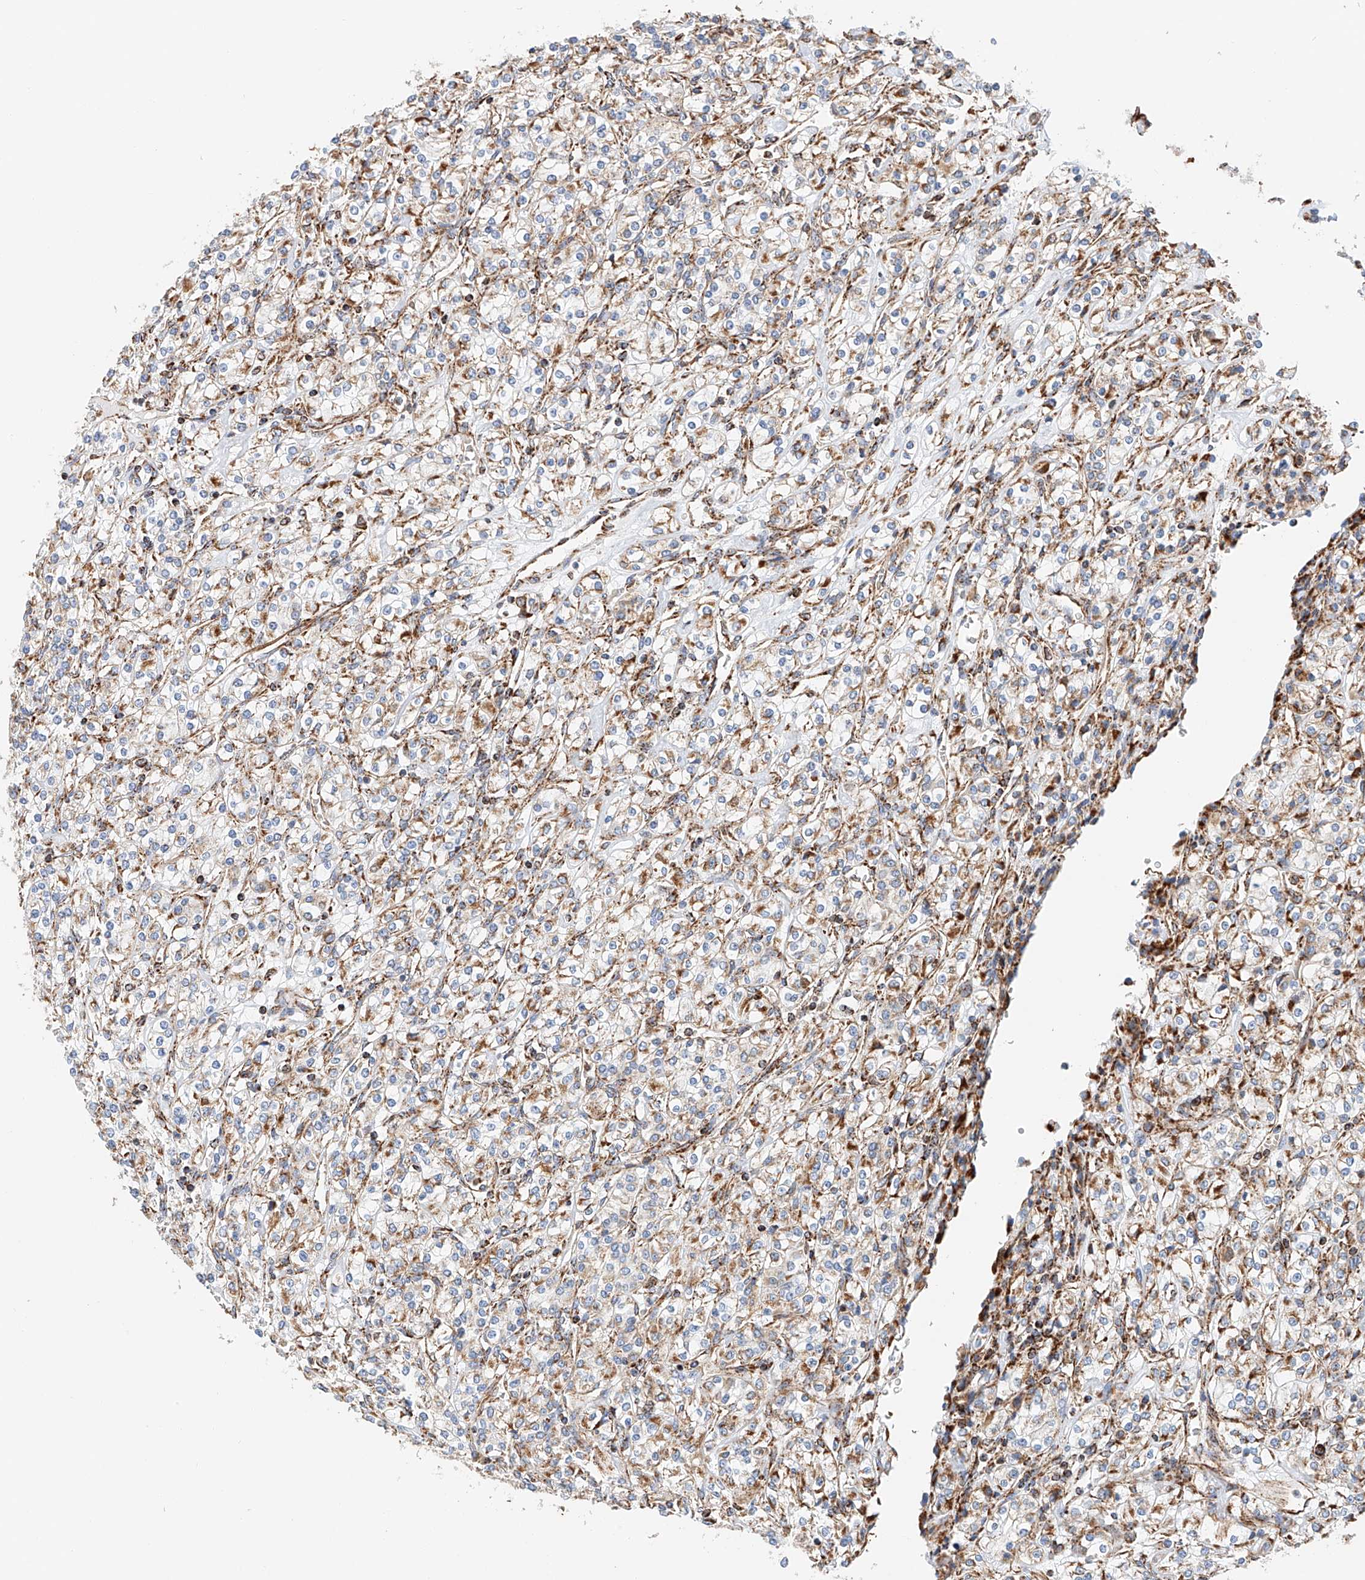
{"staining": {"intensity": "weak", "quantity": "25%-75%", "location": "cytoplasmic/membranous"}, "tissue": "renal cancer", "cell_type": "Tumor cells", "image_type": "cancer", "snomed": [{"axis": "morphology", "description": "Adenocarcinoma, NOS"}, {"axis": "topography", "description": "Kidney"}], "caption": "Renal adenocarcinoma stained with a brown dye displays weak cytoplasmic/membranous positive positivity in about 25%-75% of tumor cells.", "gene": "NDUFV3", "patient": {"sex": "male", "age": 77}}